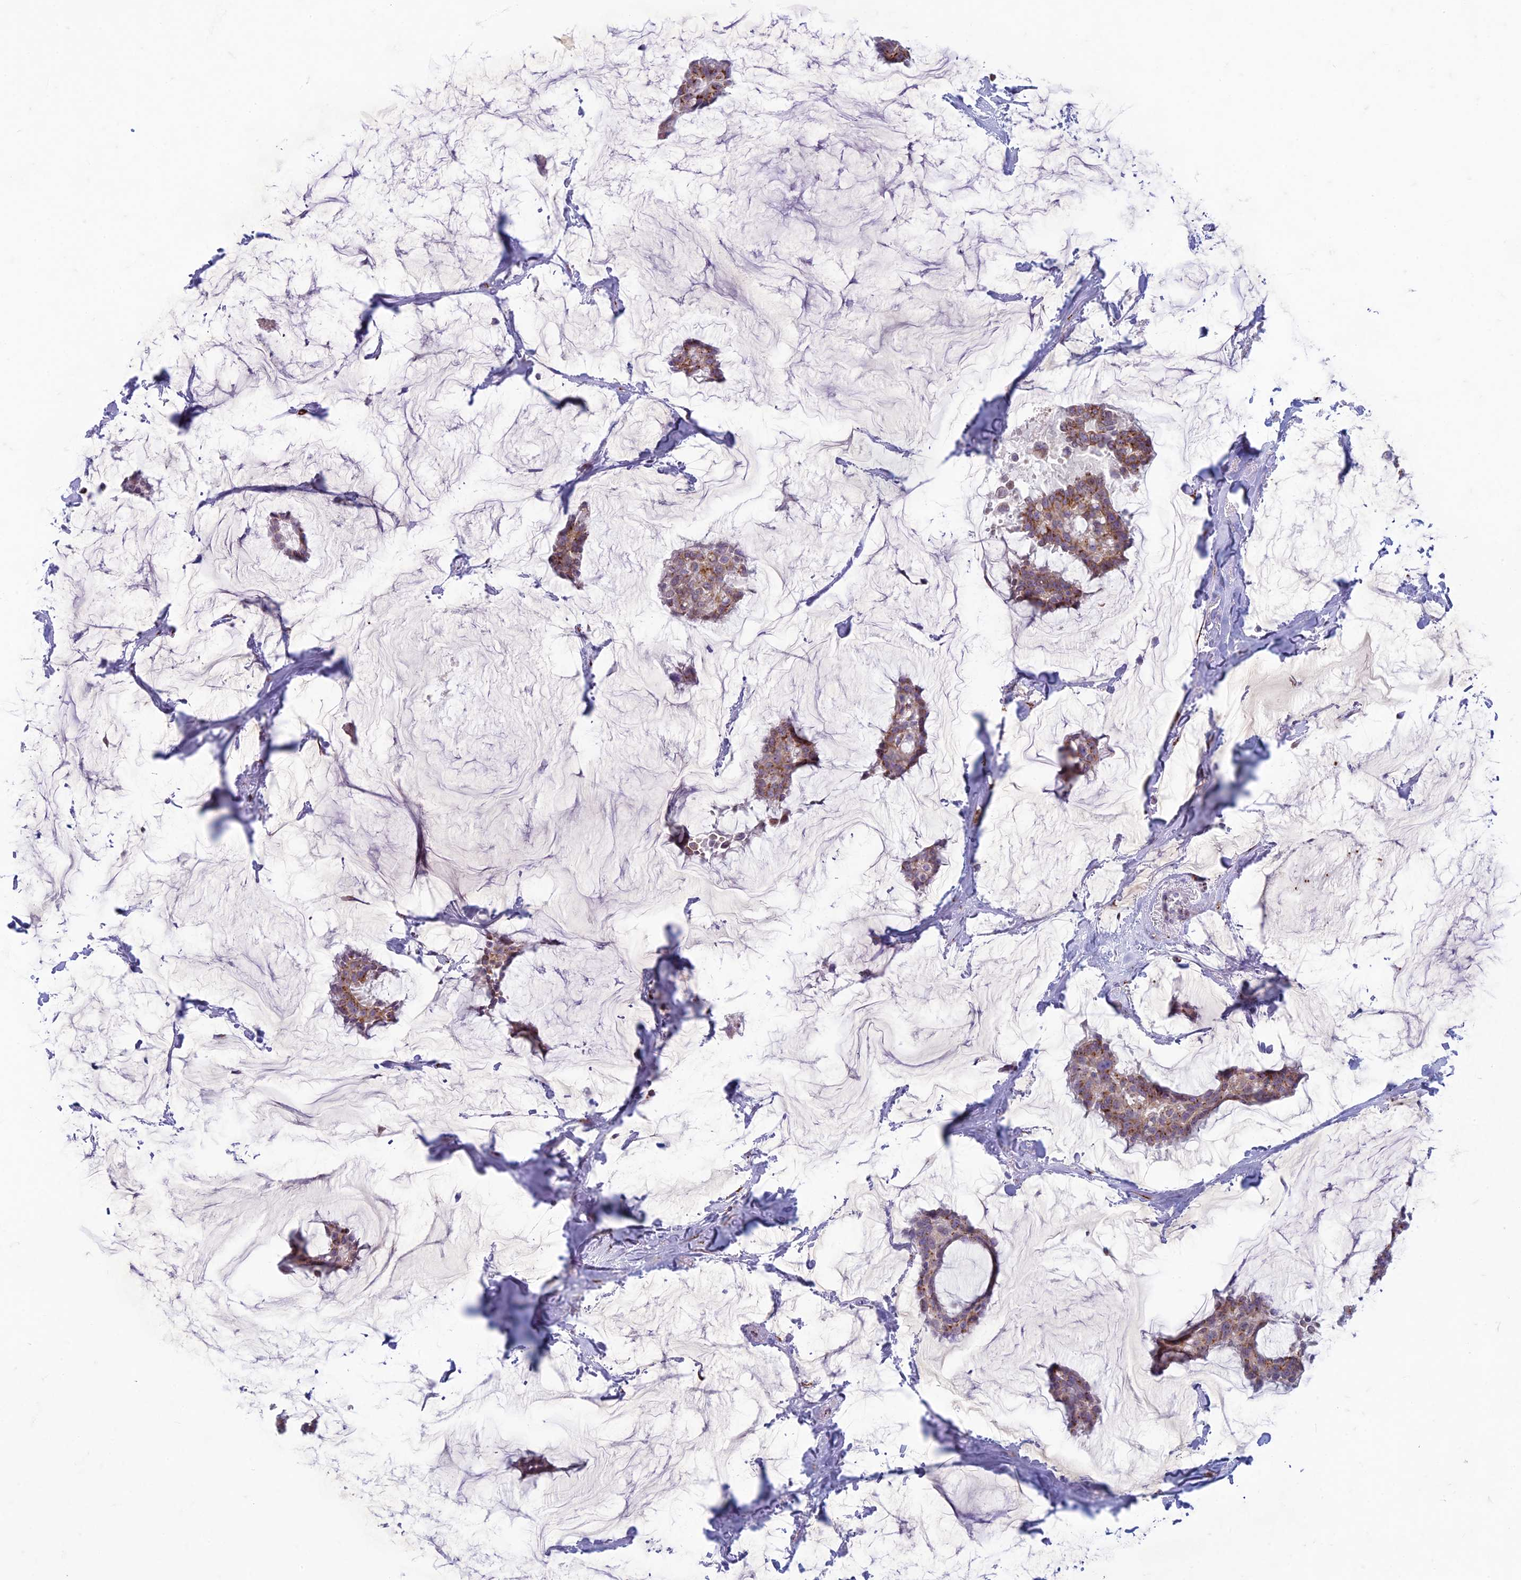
{"staining": {"intensity": "moderate", "quantity": ">75%", "location": "cytoplasmic/membranous"}, "tissue": "breast cancer", "cell_type": "Tumor cells", "image_type": "cancer", "snomed": [{"axis": "morphology", "description": "Duct carcinoma"}, {"axis": "topography", "description": "Breast"}], "caption": "A medium amount of moderate cytoplasmic/membranous expression is identified in approximately >75% of tumor cells in breast cancer tissue.", "gene": "FAM3C", "patient": {"sex": "female", "age": 93}}